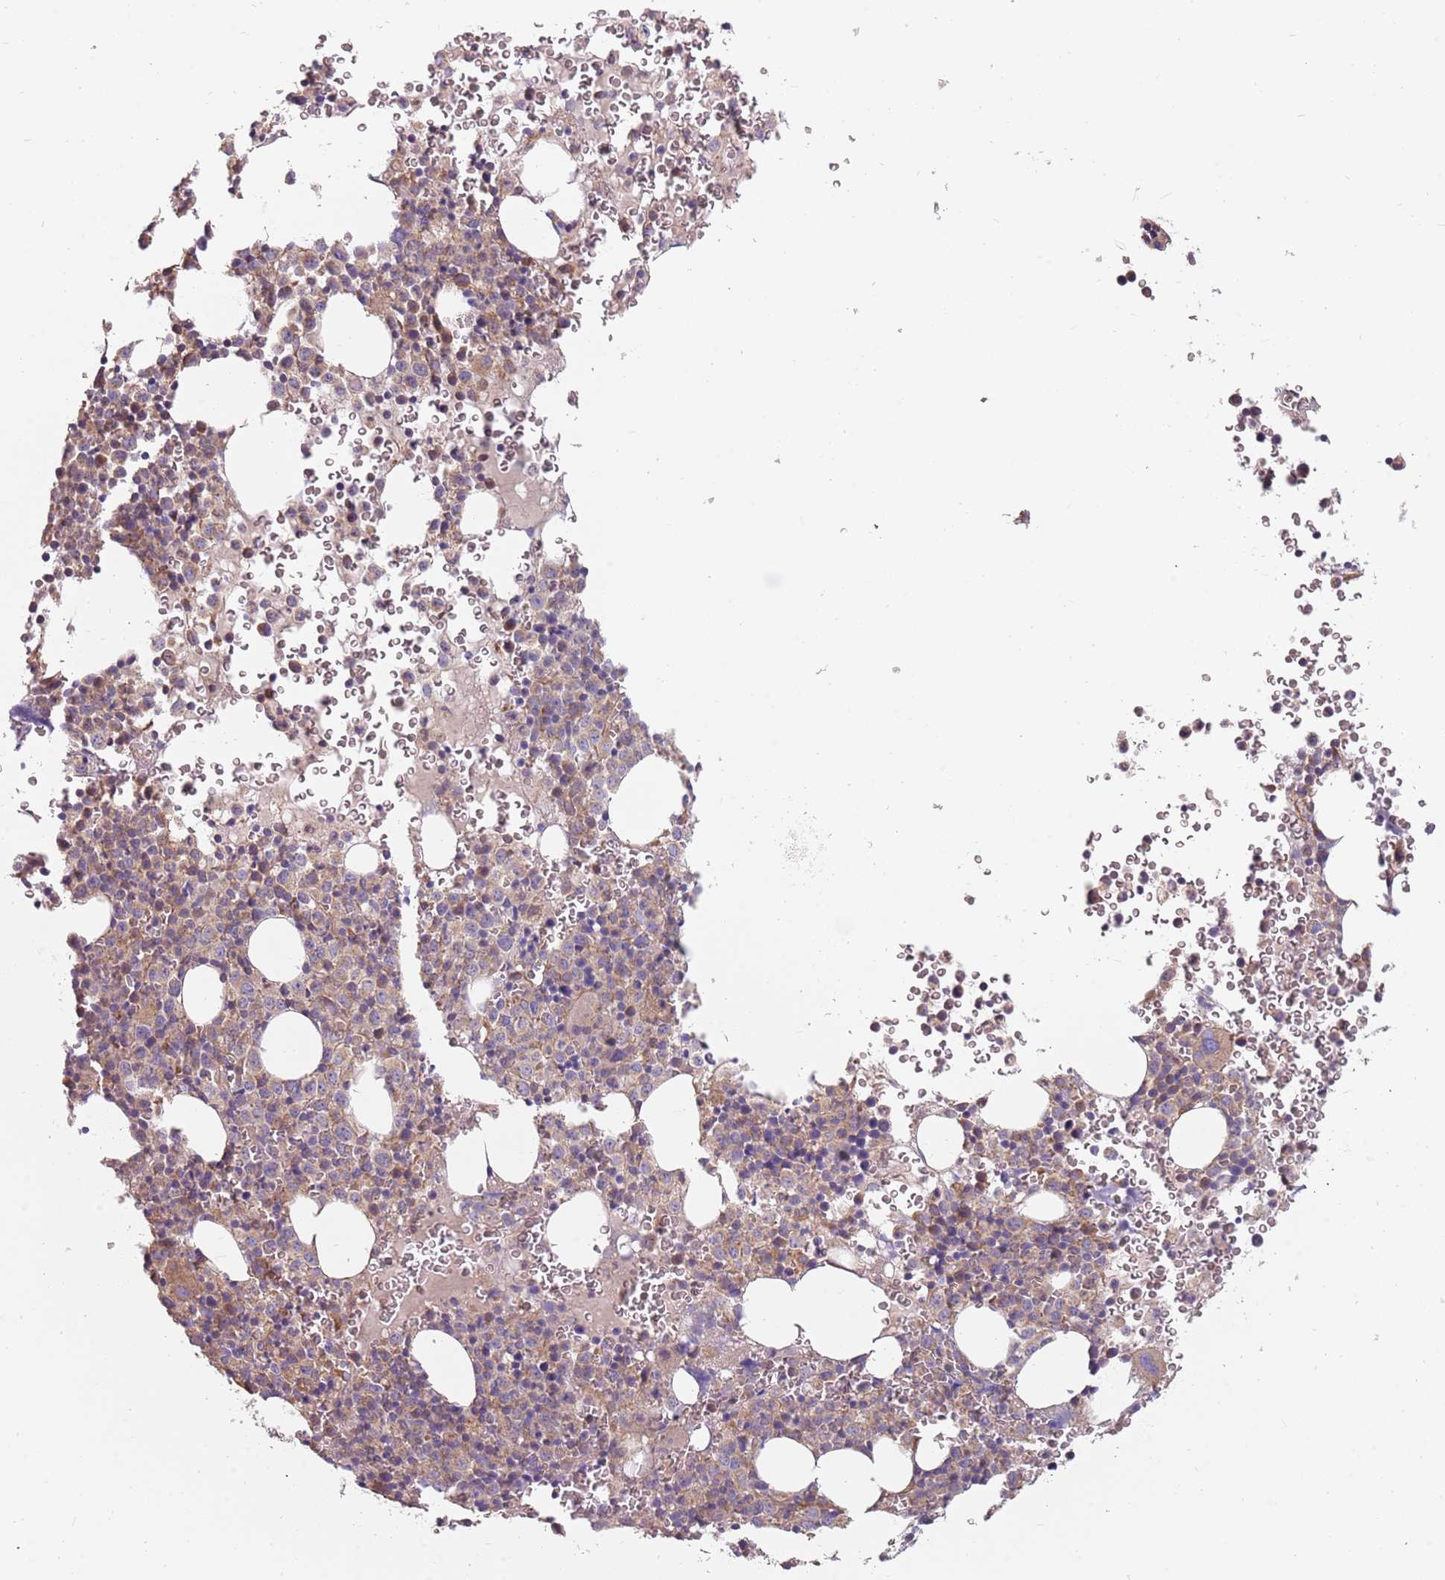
{"staining": {"intensity": "moderate", "quantity": "<25%", "location": "cytoplasmic/membranous"}, "tissue": "bone marrow", "cell_type": "Hematopoietic cells", "image_type": "normal", "snomed": [{"axis": "morphology", "description": "Normal tissue, NOS"}, {"axis": "topography", "description": "Bone marrow"}], "caption": "Immunohistochemistry micrograph of unremarkable bone marrow: bone marrow stained using IHC exhibits low levels of moderate protein expression localized specifically in the cytoplasmic/membranous of hematopoietic cells, appearing as a cytoplasmic/membranous brown color.", "gene": "SPDL1", "patient": {"sex": "female", "age": 54}}